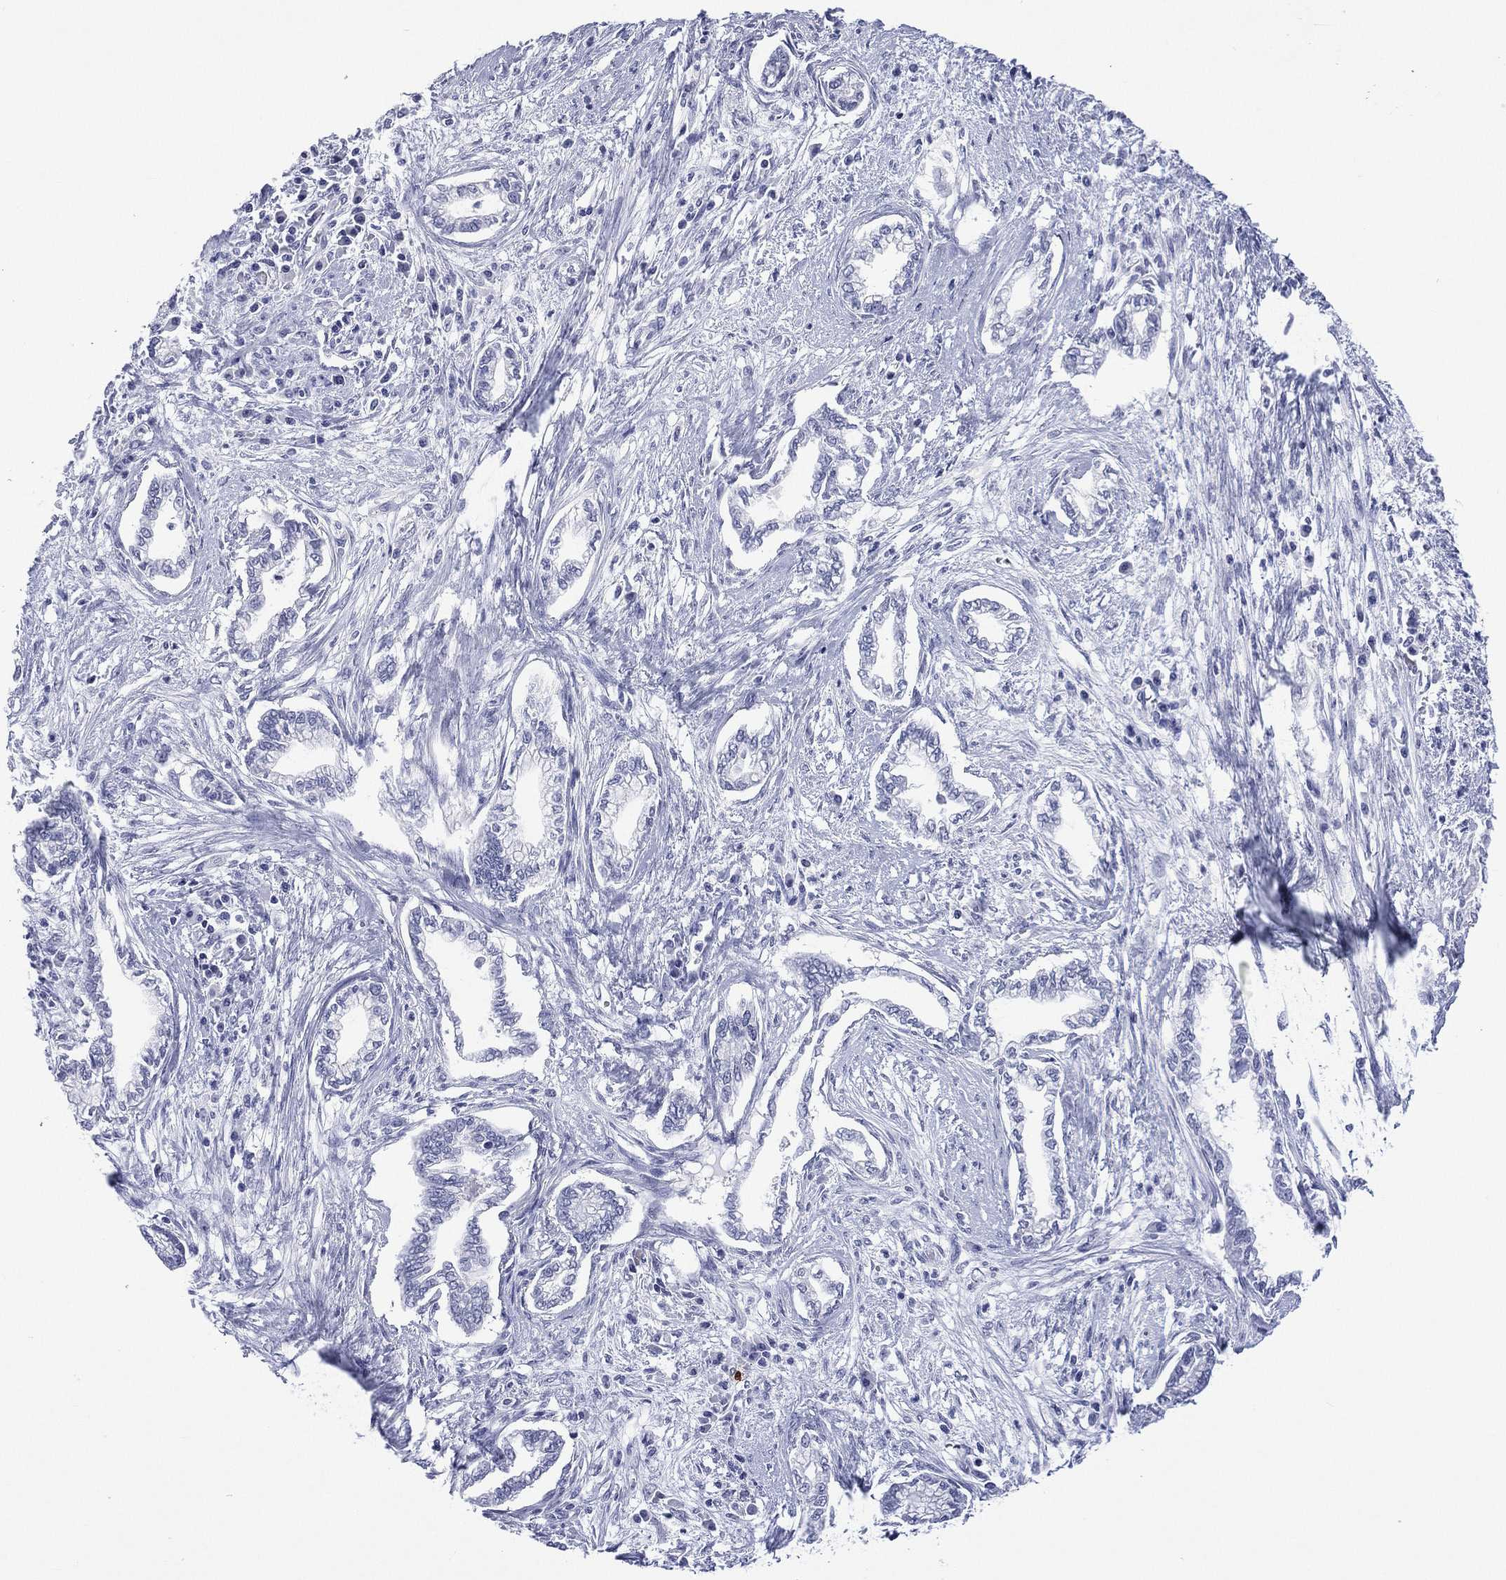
{"staining": {"intensity": "negative", "quantity": "none", "location": "none"}, "tissue": "cervical cancer", "cell_type": "Tumor cells", "image_type": "cancer", "snomed": [{"axis": "morphology", "description": "Adenocarcinoma, NOS"}, {"axis": "topography", "description": "Cervix"}], "caption": "Immunohistochemistry (IHC) of human adenocarcinoma (cervical) shows no staining in tumor cells.", "gene": "SSX1", "patient": {"sex": "female", "age": 62}}